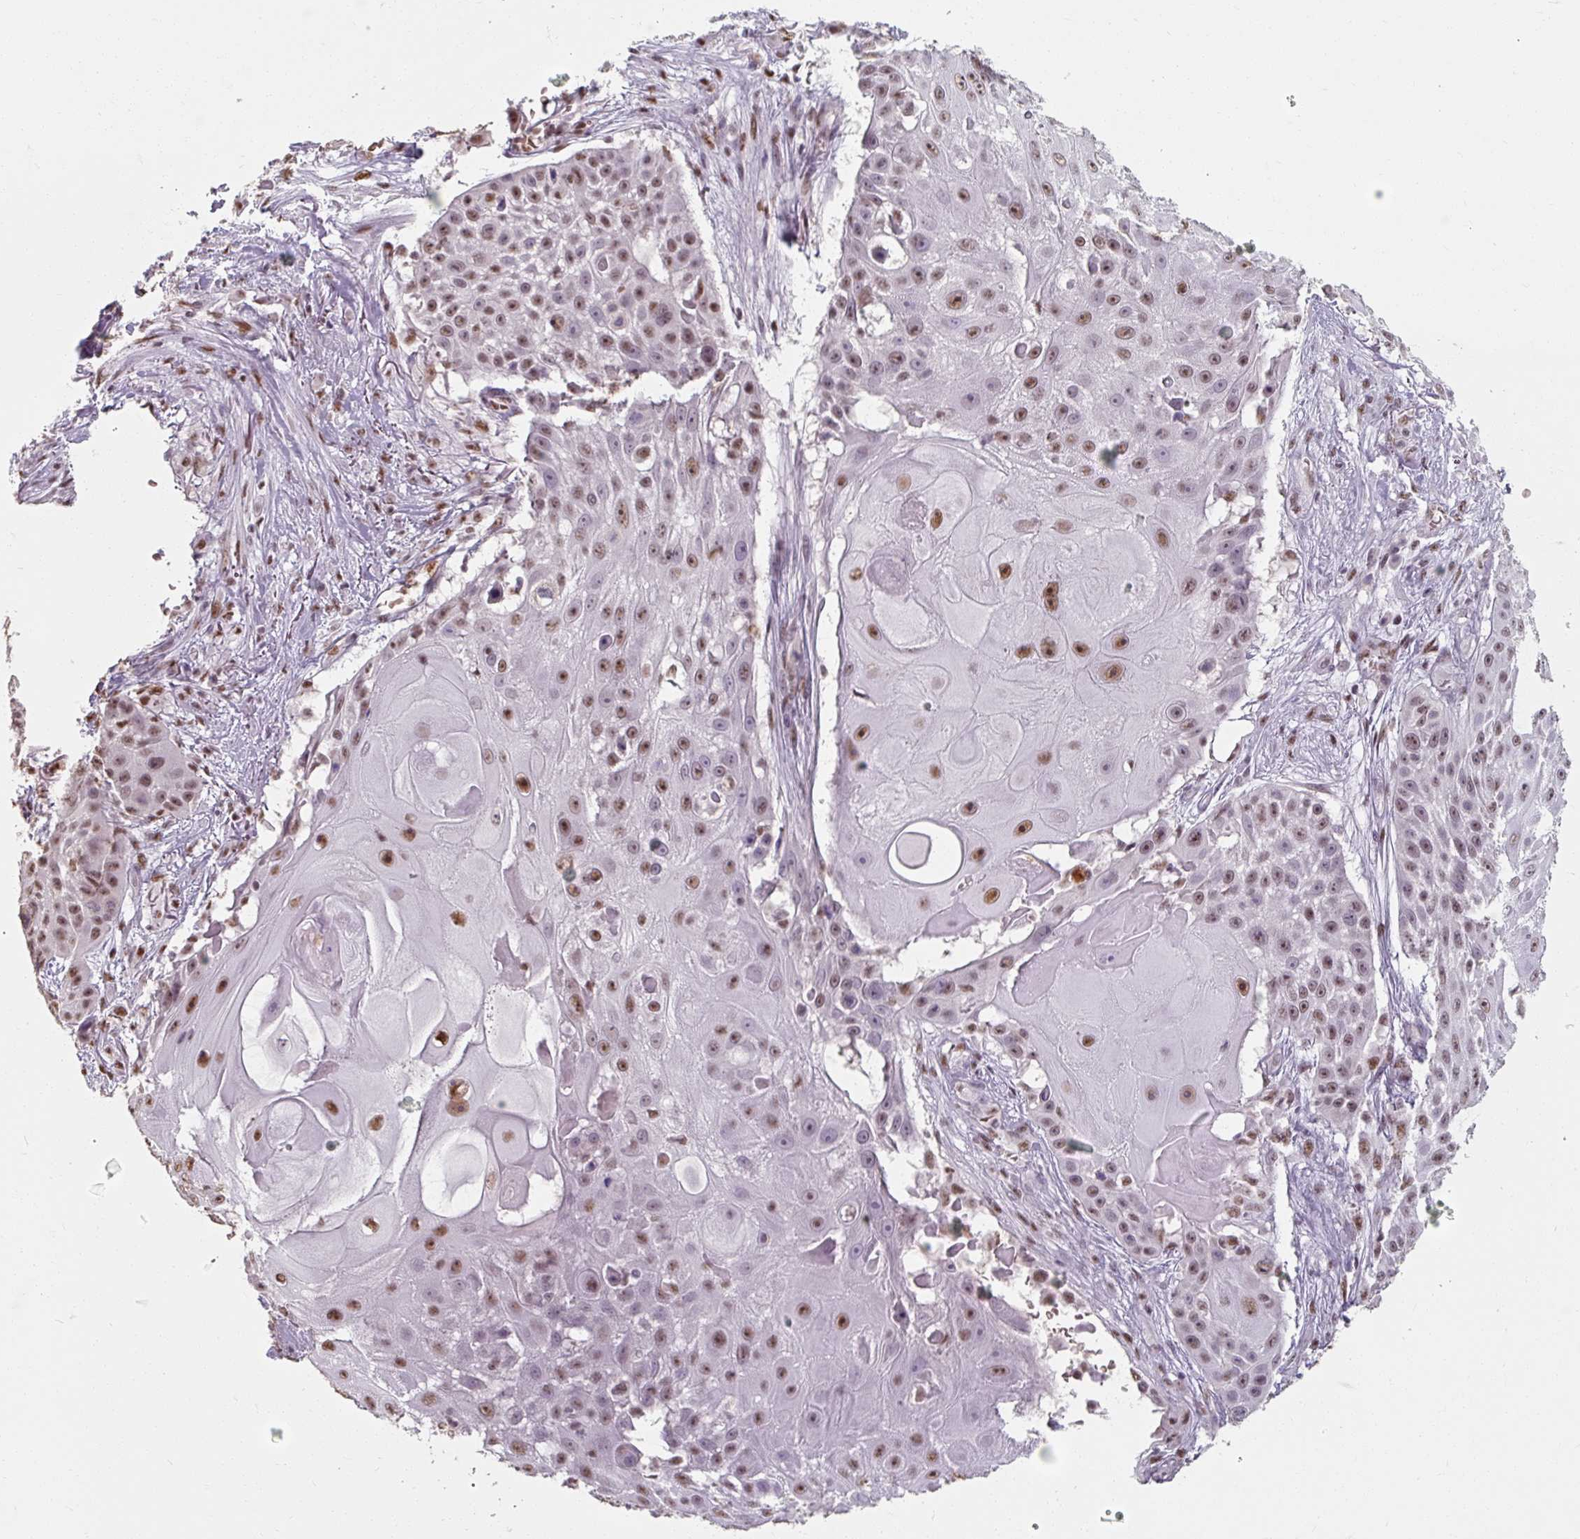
{"staining": {"intensity": "strong", "quantity": ">75%", "location": "nuclear"}, "tissue": "skin cancer", "cell_type": "Tumor cells", "image_type": "cancer", "snomed": [{"axis": "morphology", "description": "Squamous cell carcinoma, NOS"}, {"axis": "topography", "description": "Skin"}], "caption": "IHC (DAB) staining of skin cancer (squamous cell carcinoma) reveals strong nuclear protein expression in approximately >75% of tumor cells. (brown staining indicates protein expression, while blue staining denotes nuclei).", "gene": "ZFTRAF1", "patient": {"sex": "female", "age": 86}}